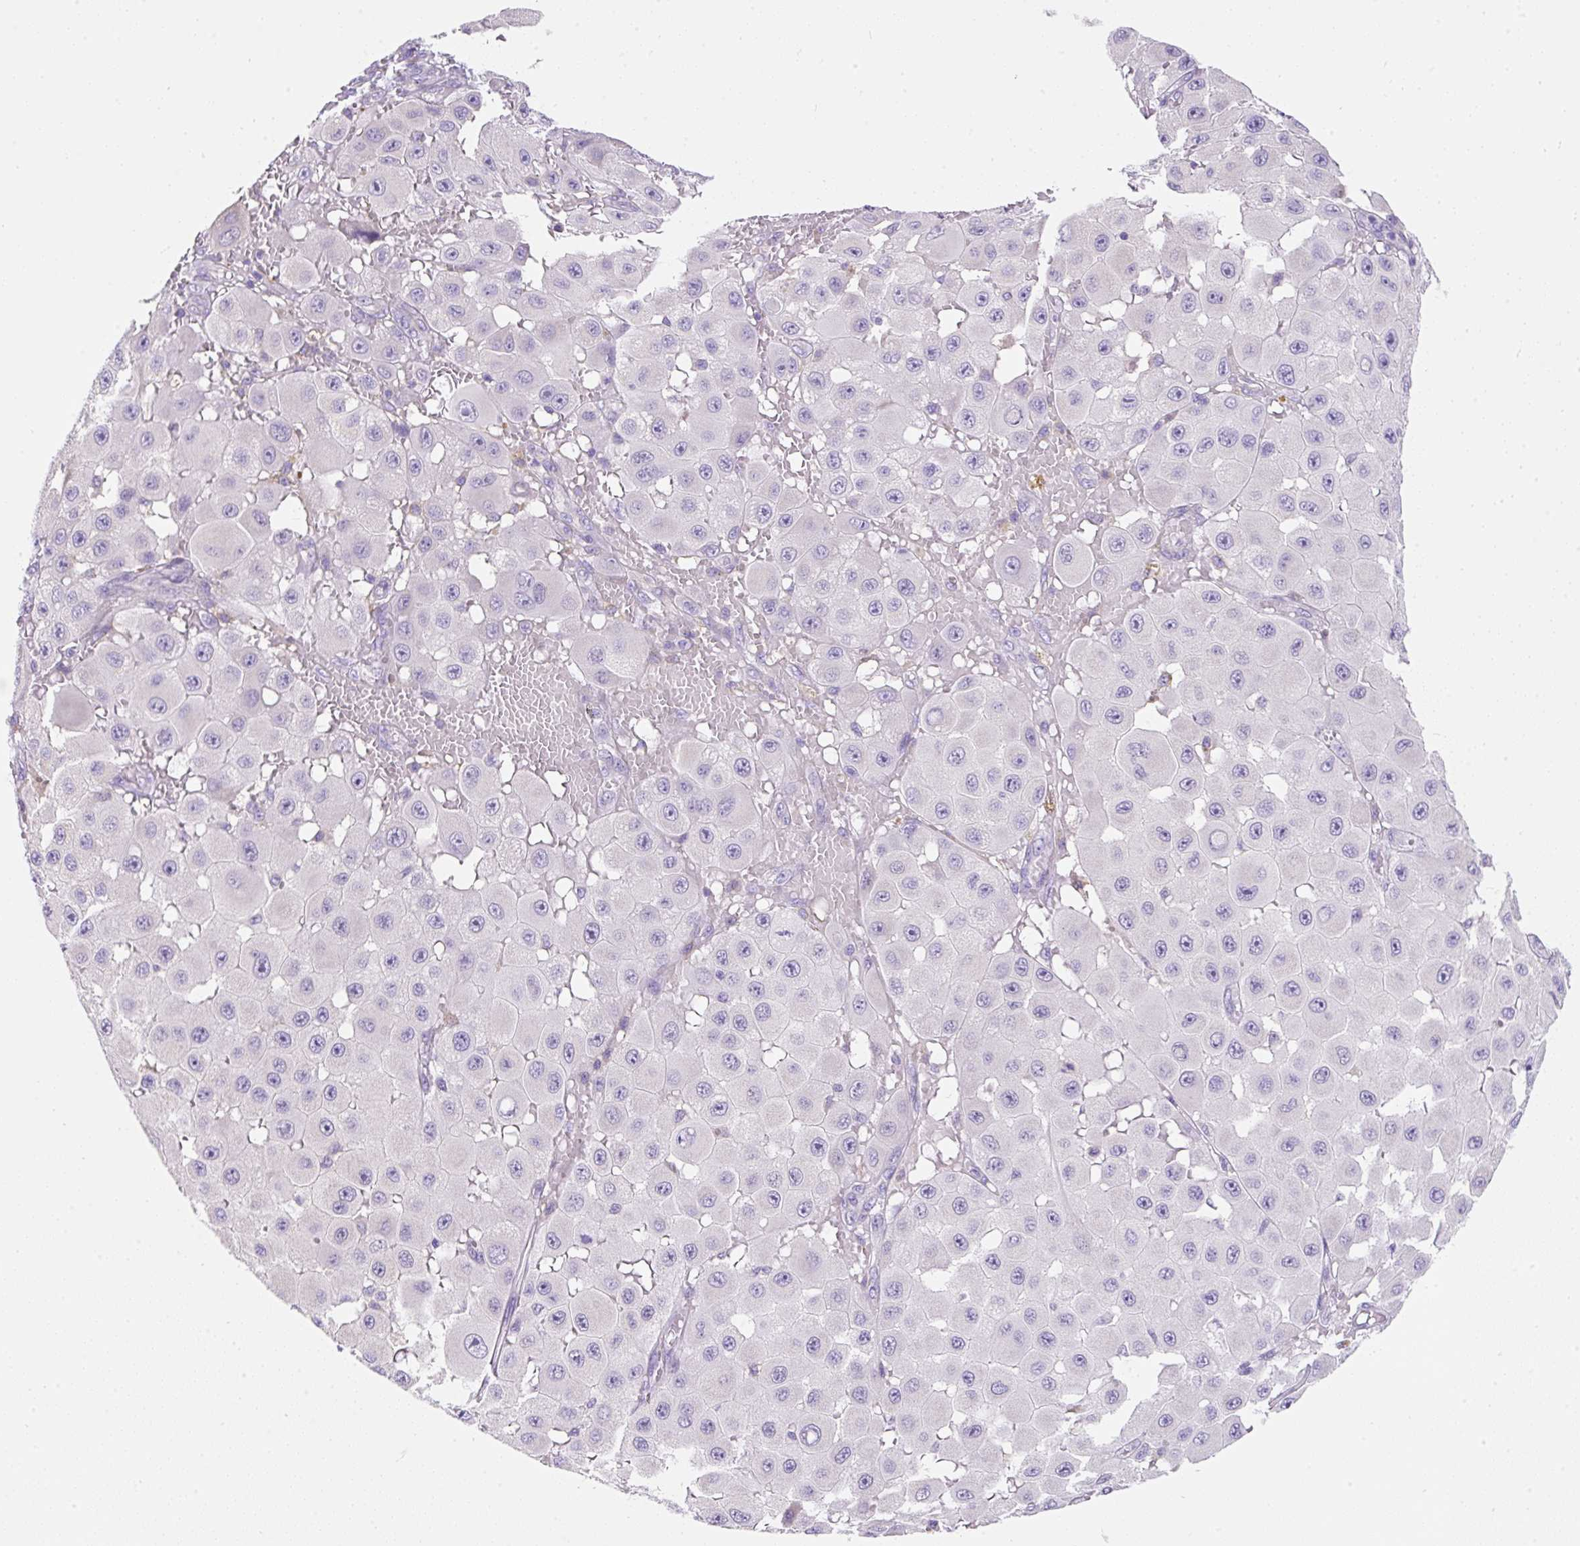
{"staining": {"intensity": "negative", "quantity": "none", "location": "none"}, "tissue": "melanoma", "cell_type": "Tumor cells", "image_type": "cancer", "snomed": [{"axis": "morphology", "description": "Malignant melanoma, NOS"}, {"axis": "topography", "description": "Skin"}], "caption": "DAB immunohistochemical staining of melanoma reveals no significant positivity in tumor cells.", "gene": "SUSD5", "patient": {"sex": "female", "age": 81}}